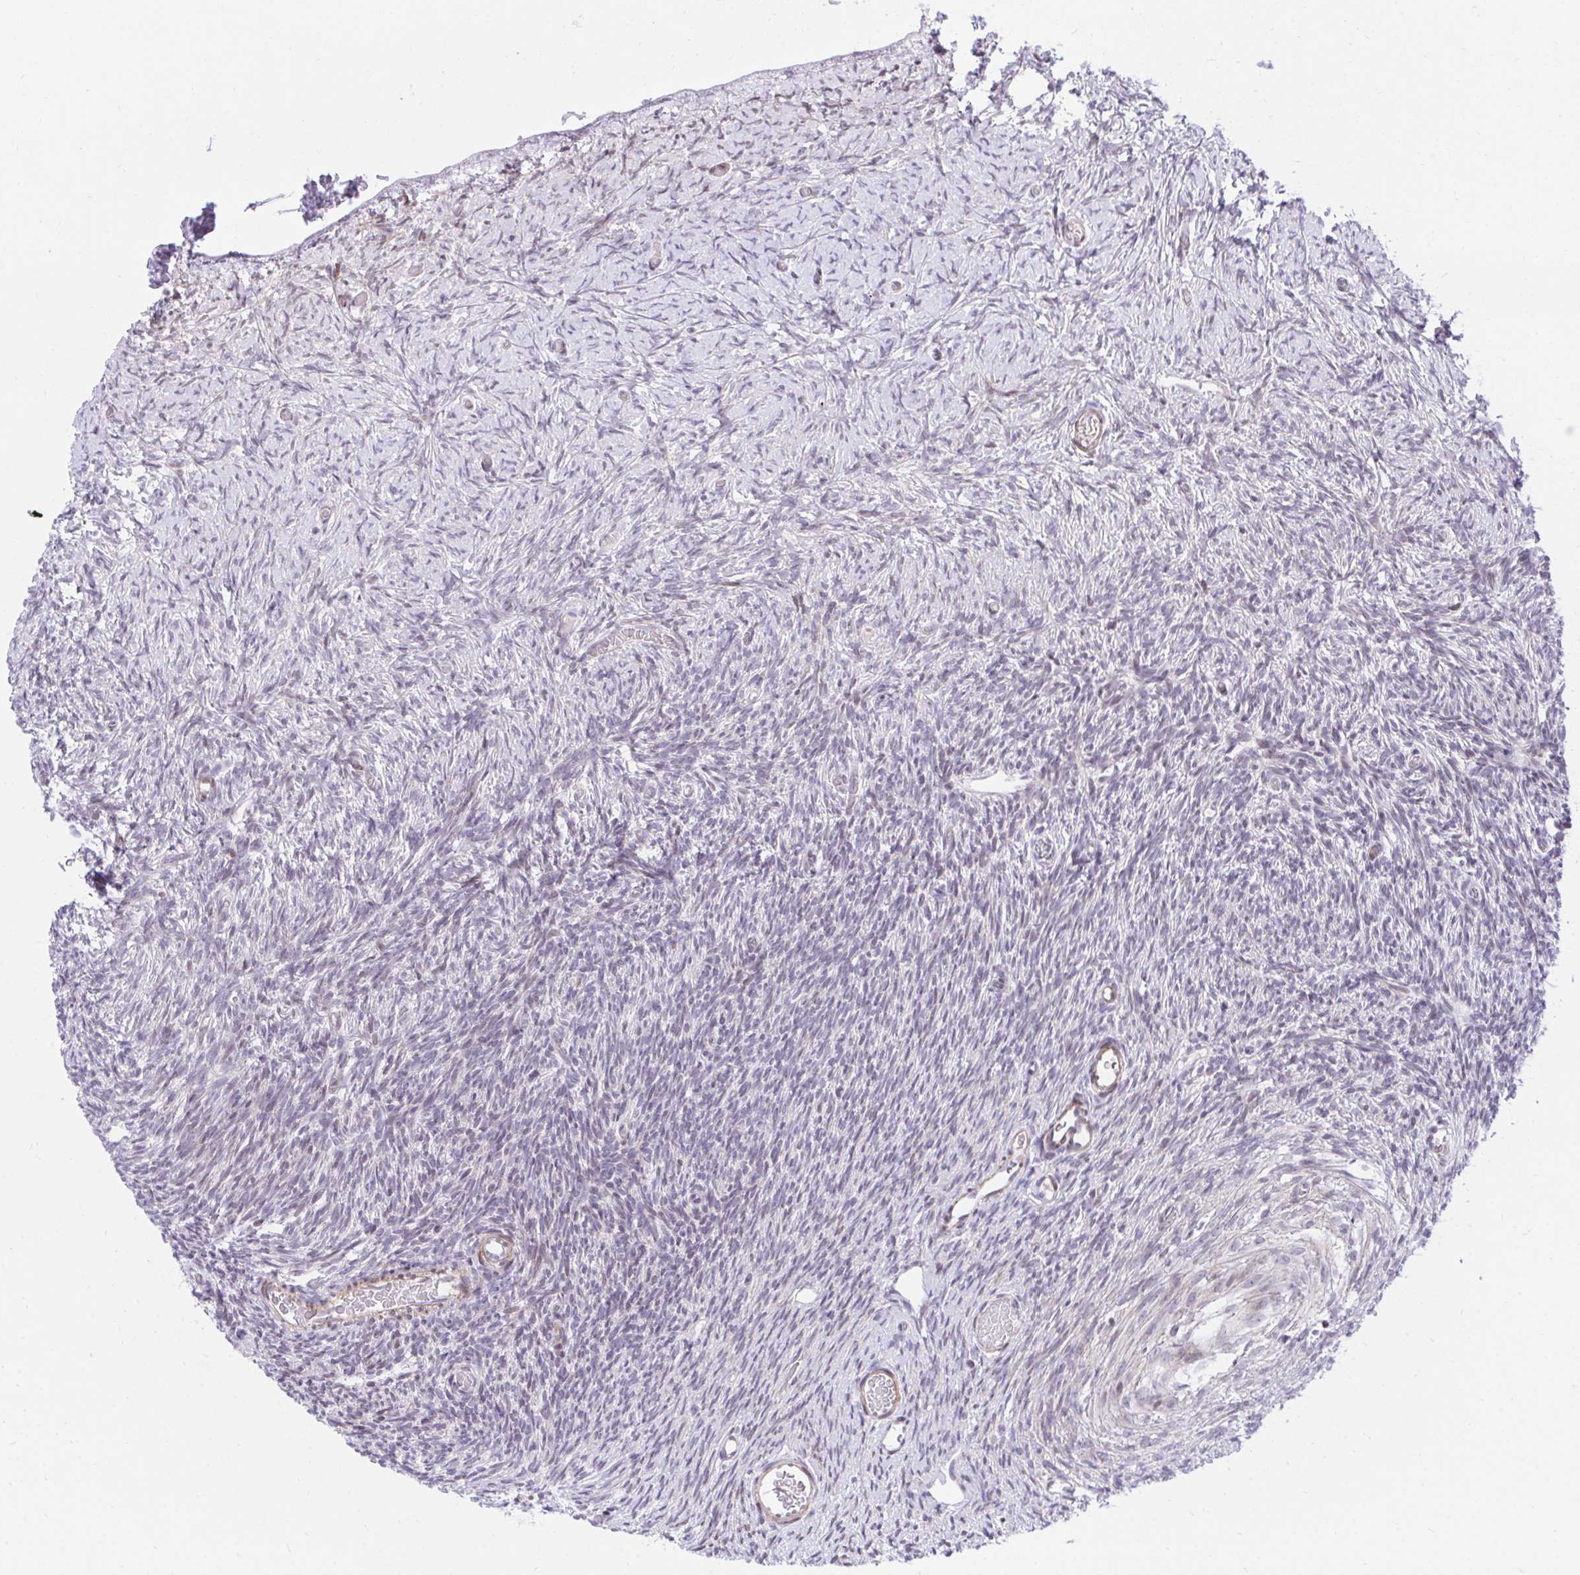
{"staining": {"intensity": "negative", "quantity": "none", "location": "none"}, "tissue": "ovary", "cell_type": "Follicle cells", "image_type": "normal", "snomed": [{"axis": "morphology", "description": "Normal tissue, NOS"}, {"axis": "topography", "description": "Ovary"}], "caption": "The histopathology image exhibits no staining of follicle cells in benign ovary. (DAB immunohistochemistry (IHC) with hematoxylin counter stain).", "gene": "KCNN4", "patient": {"sex": "female", "age": 39}}